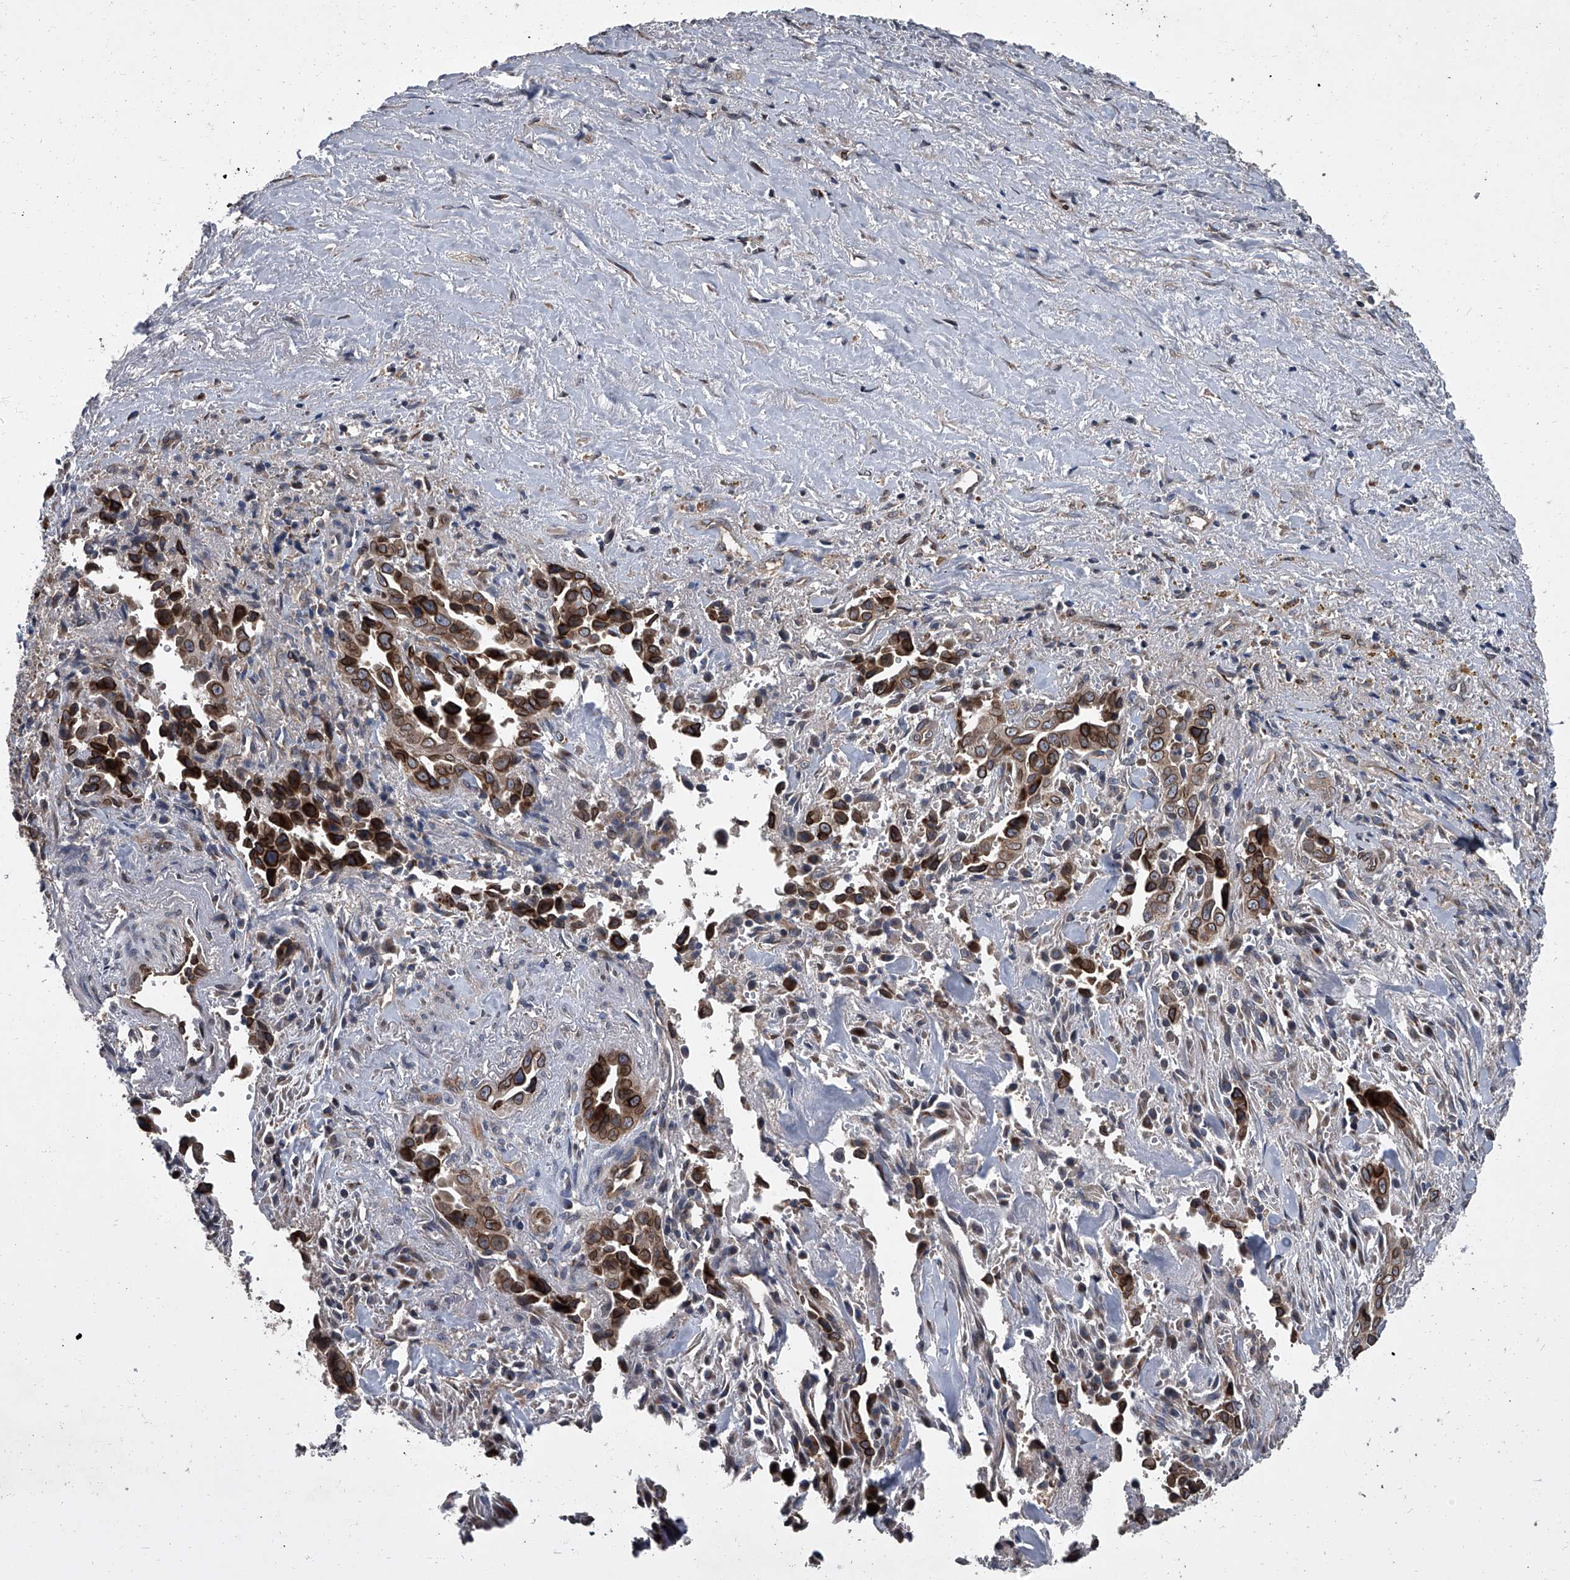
{"staining": {"intensity": "strong", "quantity": ">75%", "location": "cytoplasmic/membranous,nuclear"}, "tissue": "liver cancer", "cell_type": "Tumor cells", "image_type": "cancer", "snomed": [{"axis": "morphology", "description": "Cholangiocarcinoma"}, {"axis": "topography", "description": "Liver"}], "caption": "Protein expression by immunohistochemistry demonstrates strong cytoplasmic/membranous and nuclear staining in approximately >75% of tumor cells in cholangiocarcinoma (liver).", "gene": "LRRC8C", "patient": {"sex": "female", "age": 79}}